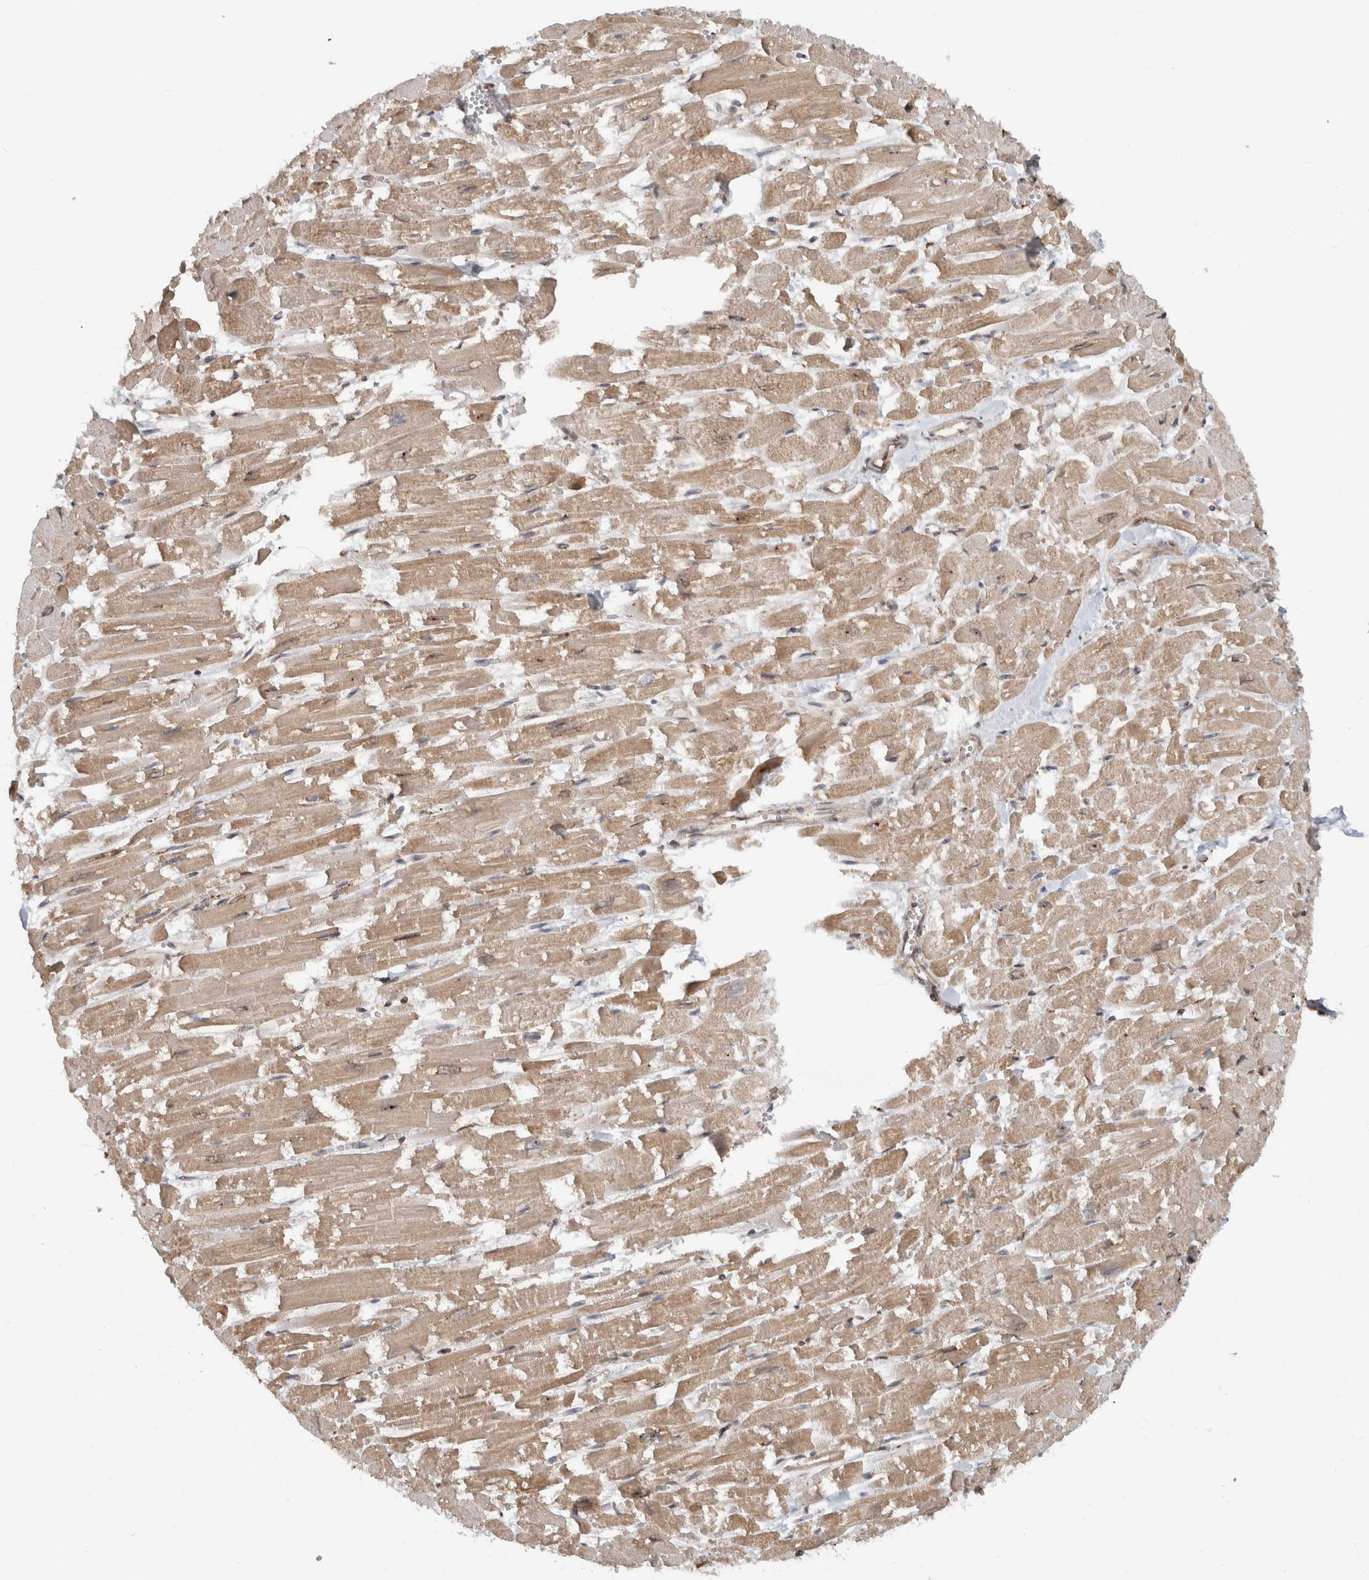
{"staining": {"intensity": "weak", "quantity": ">75%", "location": "cytoplasmic/membranous,nuclear"}, "tissue": "heart muscle", "cell_type": "Cardiomyocytes", "image_type": "normal", "snomed": [{"axis": "morphology", "description": "Normal tissue, NOS"}, {"axis": "topography", "description": "Heart"}], "caption": "The immunohistochemical stain highlights weak cytoplasmic/membranous,nuclear expression in cardiomyocytes of unremarkable heart muscle. (DAB = brown stain, brightfield microscopy at high magnification).", "gene": "MS4A7", "patient": {"sex": "male", "age": 54}}